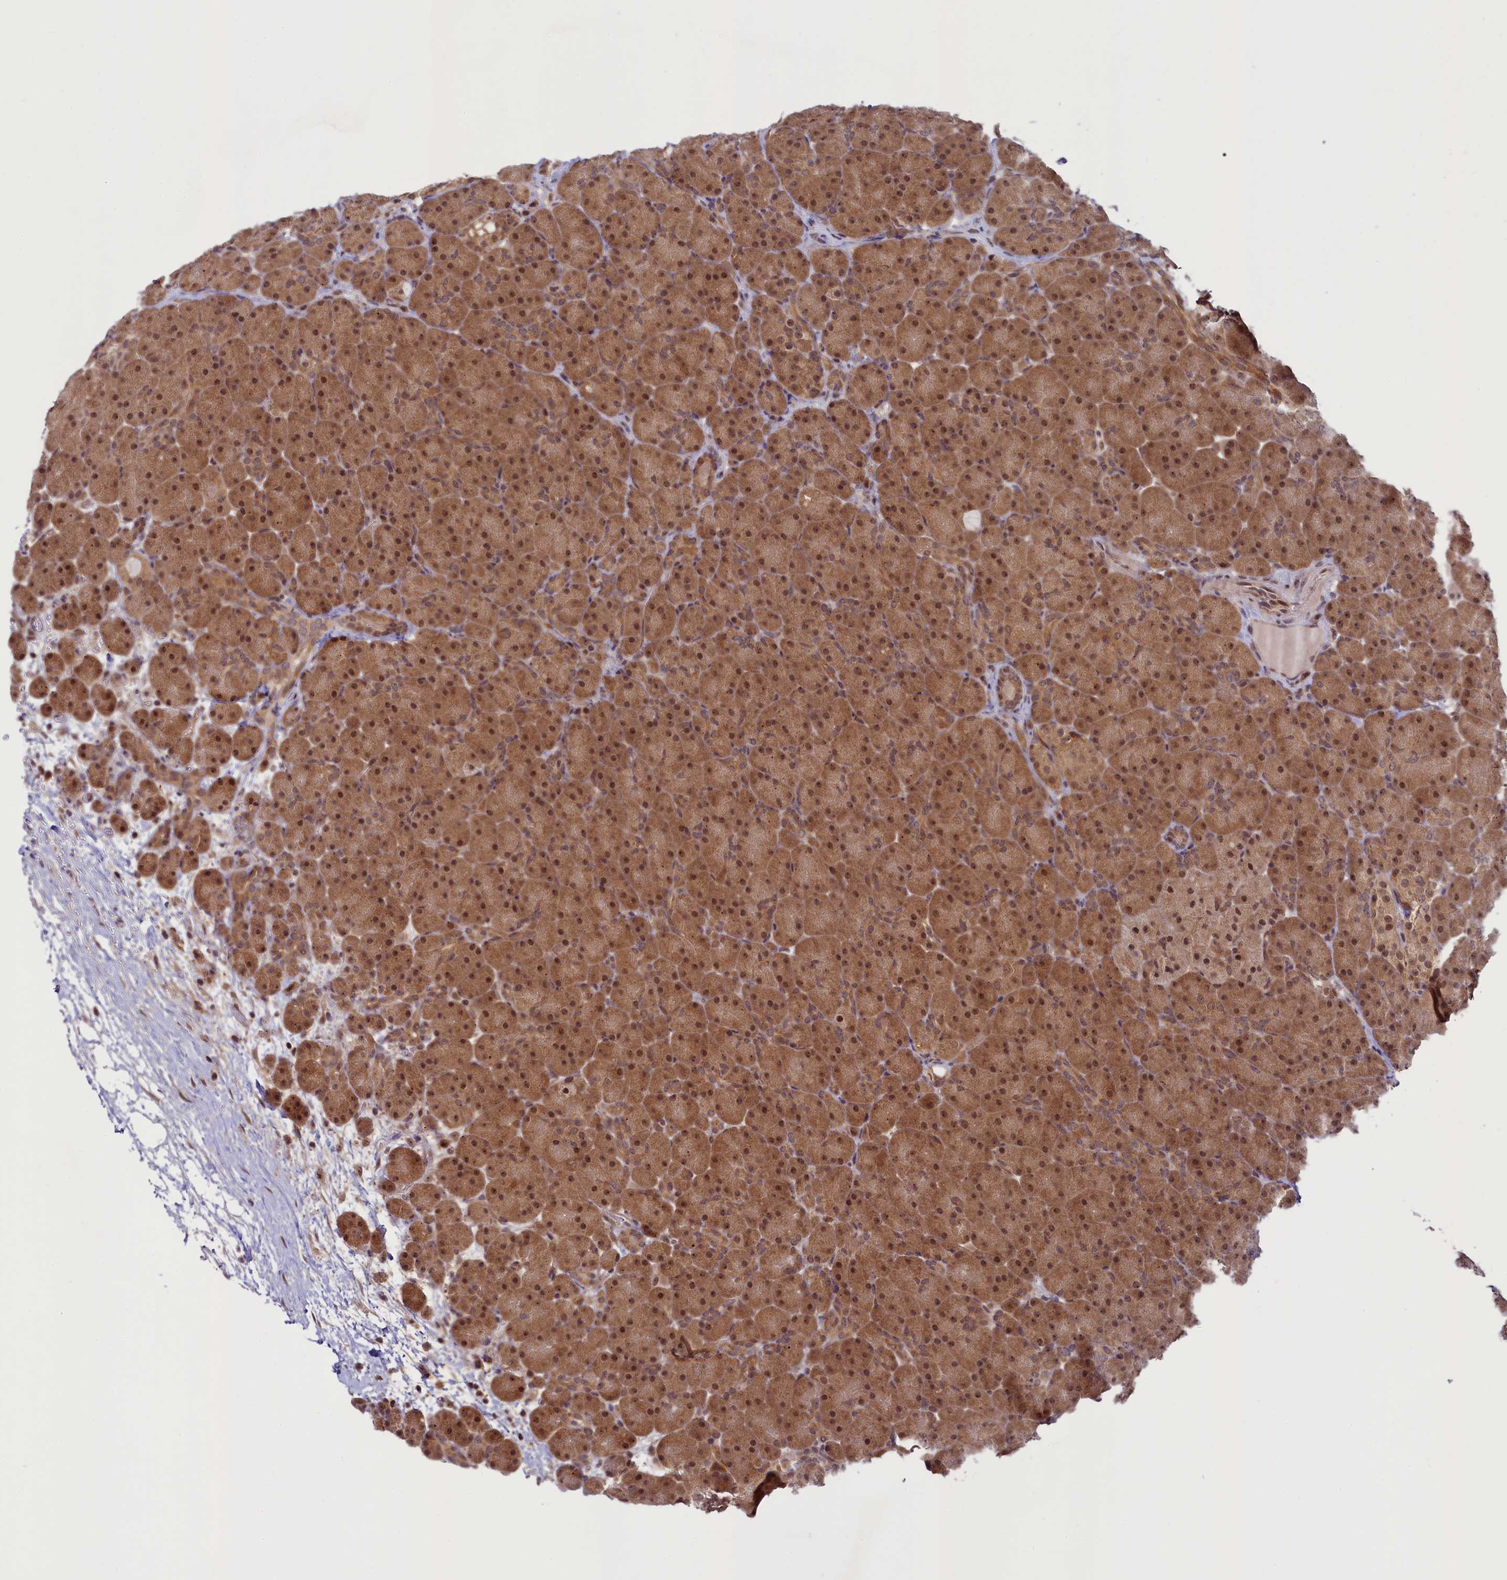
{"staining": {"intensity": "moderate", "quantity": ">75%", "location": "cytoplasmic/membranous,nuclear"}, "tissue": "pancreas", "cell_type": "Exocrine glandular cells", "image_type": "normal", "snomed": [{"axis": "morphology", "description": "Normal tissue, NOS"}, {"axis": "topography", "description": "Pancreas"}], "caption": "Moderate cytoplasmic/membranous,nuclear positivity for a protein is appreciated in about >75% of exocrine glandular cells of benign pancreas using immunohistochemistry (IHC).", "gene": "SLC7A6OS", "patient": {"sex": "male", "age": 66}}